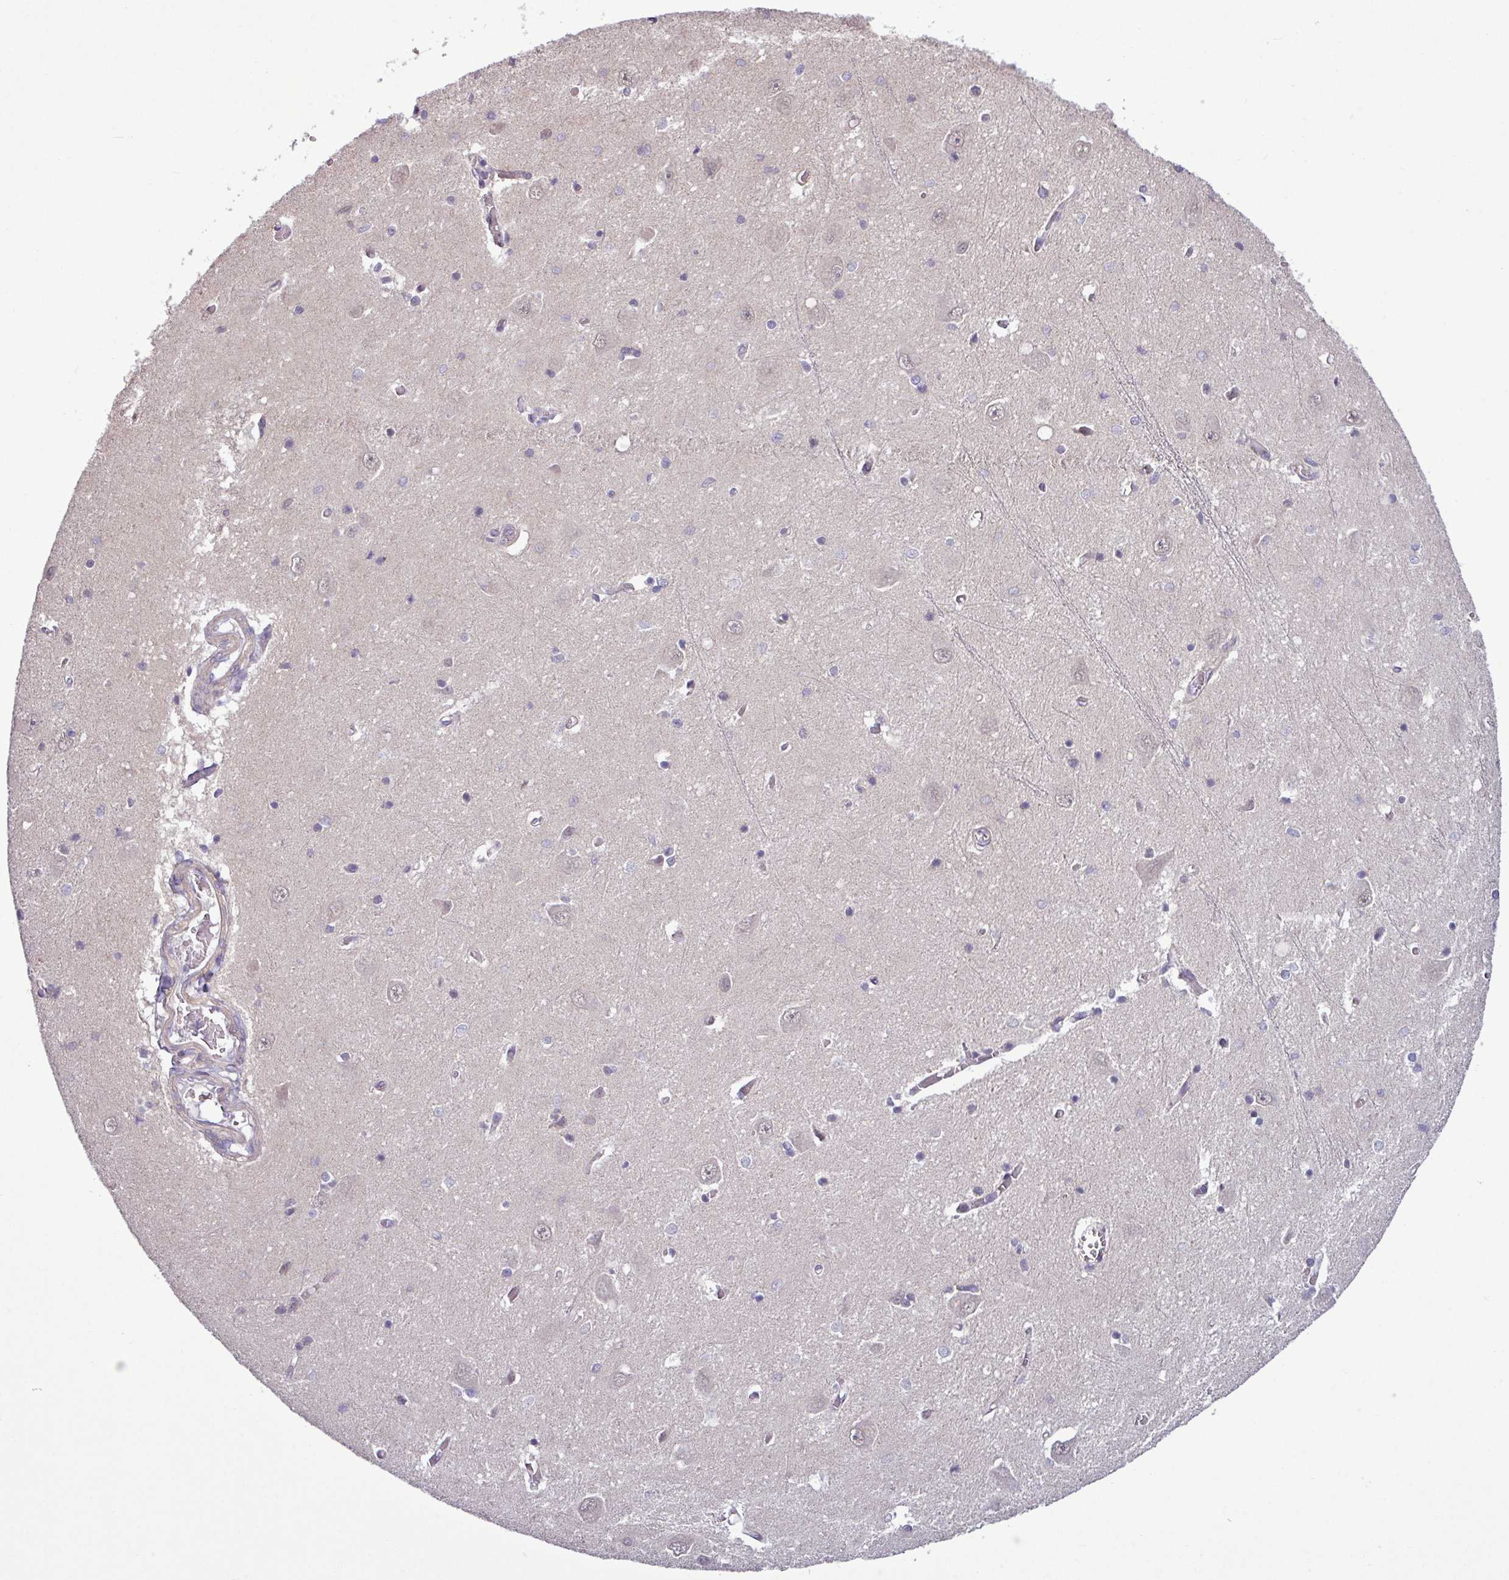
{"staining": {"intensity": "moderate", "quantity": "<25%", "location": "nuclear"}, "tissue": "hippocampus", "cell_type": "Glial cells", "image_type": "normal", "snomed": [{"axis": "morphology", "description": "Normal tissue, NOS"}, {"axis": "topography", "description": "Hippocampus"}], "caption": "The micrograph demonstrates staining of unremarkable hippocampus, revealing moderate nuclear protein expression (brown color) within glial cells. The protein is shown in brown color, while the nuclei are stained blue.", "gene": "ZNF217", "patient": {"sex": "female", "age": 64}}